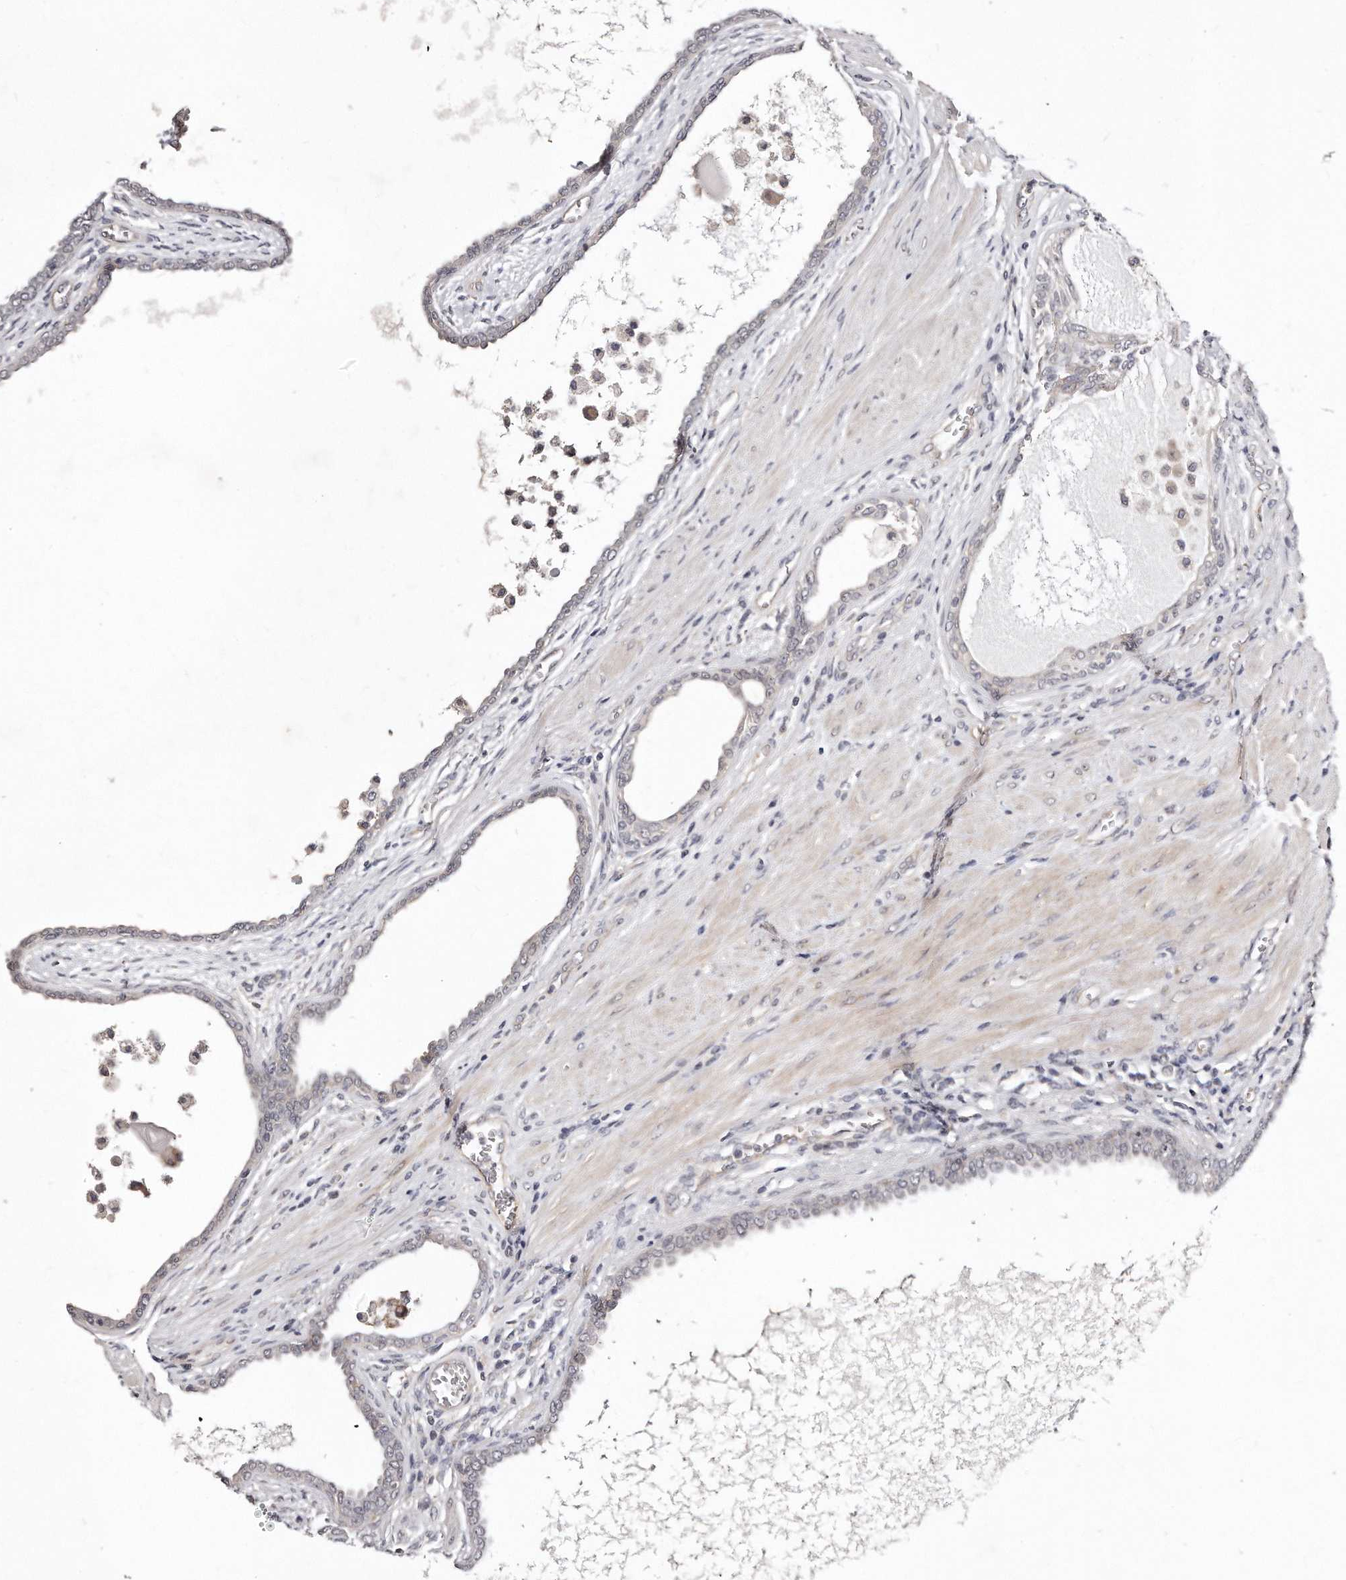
{"staining": {"intensity": "negative", "quantity": "none", "location": "none"}, "tissue": "prostate cancer", "cell_type": "Tumor cells", "image_type": "cancer", "snomed": [{"axis": "morphology", "description": "Normal tissue, NOS"}, {"axis": "morphology", "description": "Adenocarcinoma, Low grade"}, {"axis": "topography", "description": "Prostate"}, {"axis": "topography", "description": "Peripheral nerve tissue"}], "caption": "Immunohistochemistry (IHC) of human prostate low-grade adenocarcinoma exhibits no positivity in tumor cells.", "gene": "CASZ1", "patient": {"sex": "male", "age": 71}}